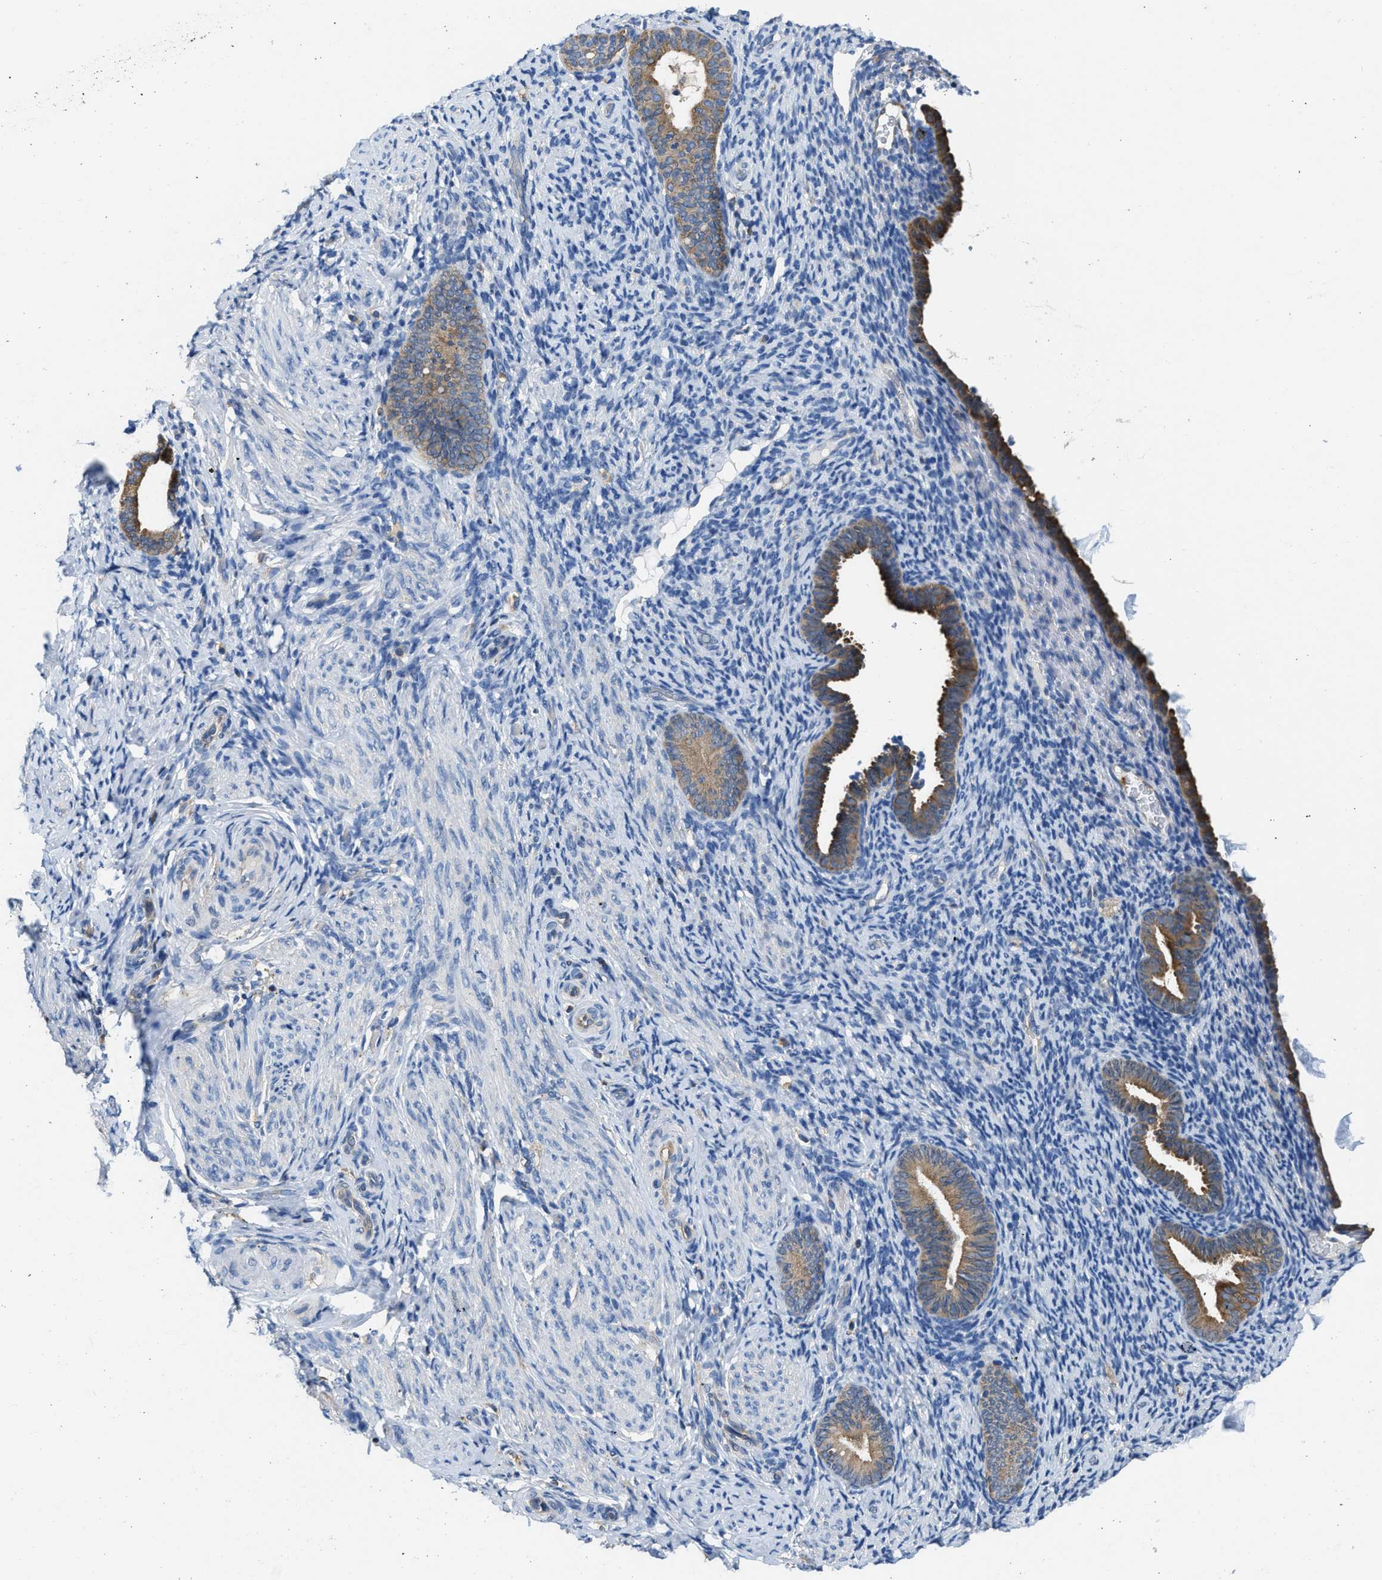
{"staining": {"intensity": "negative", "quantity": "none", "location": "none"}, "tissue": "endometrium", "cell_type": "Cells in endometrial stroma", "image_type": "normal", "snomed": [{"axis": "morphology", "description": "Normal tissue, NOS"}, {"axis": "topography", "description": "Endometrium"}], "caption": "High magnification brightfield microscopy of benign endometrium stained with DAB (brown) and counterstained with hematoxylin (blue): cells in endometrial stroma show no significant expression. (Brightfield microscopy of DAB IHC at high magnification).", "gene": "PKM", "patient": {"sex": "female", "age": 51}}